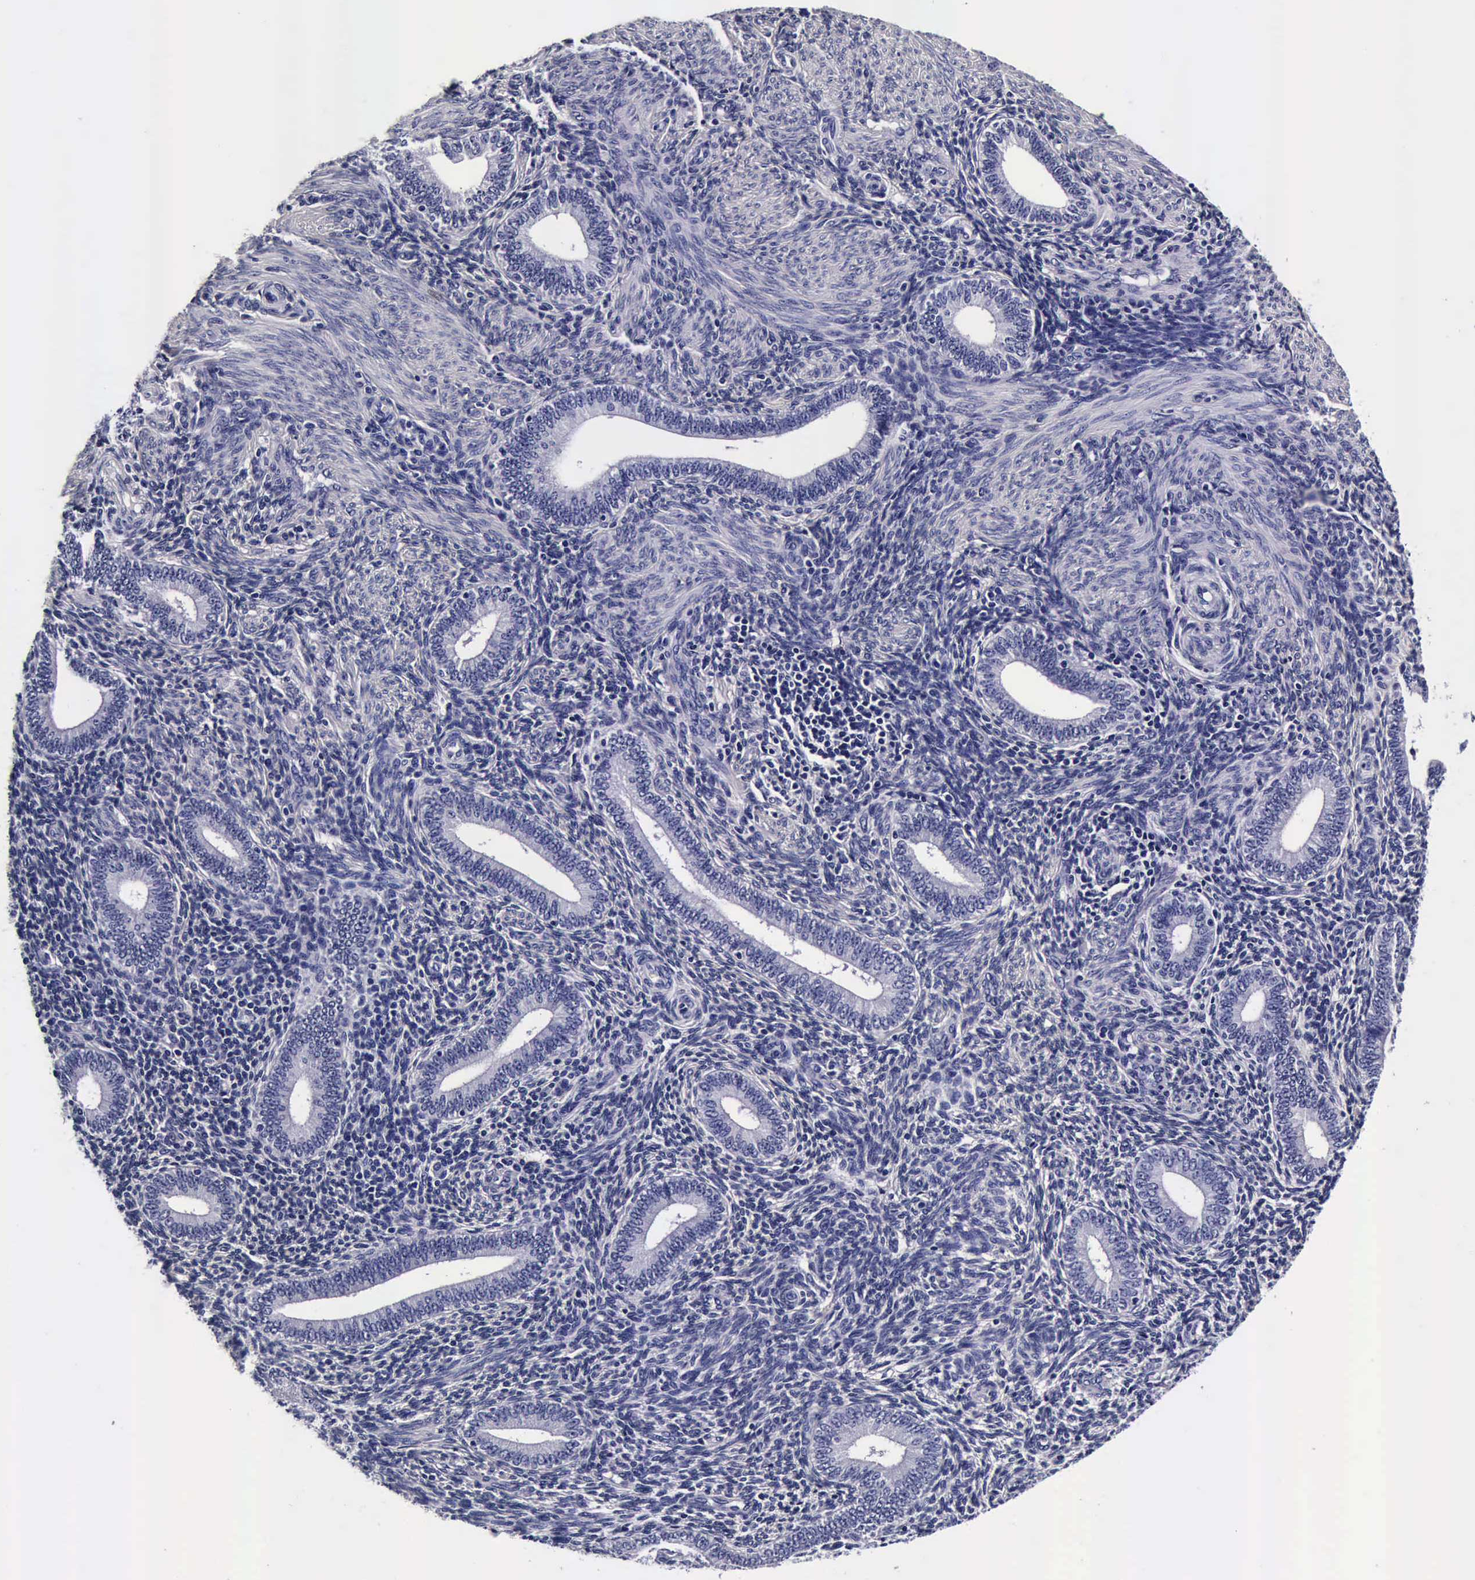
{"staining": {"intensity": "negative", "quantity": "none", "location": "none"}, "tissue": "endometrium", "cell_type": "Cells in endometrial stroma", "image_type": "normal", "snomed": [{"axis": "morphology", "description": "Normal tissue, NOS"}, {"axis": "topography", "description": "Endometrium"}], "caption": "The image displays no staining of cells in endometrial stroma in normal endometrium. (DAB immunohistochemistry with hematoxylin counter stain).", "gene": "IAPP", "patient": {"sex": "female", "age": 35}}